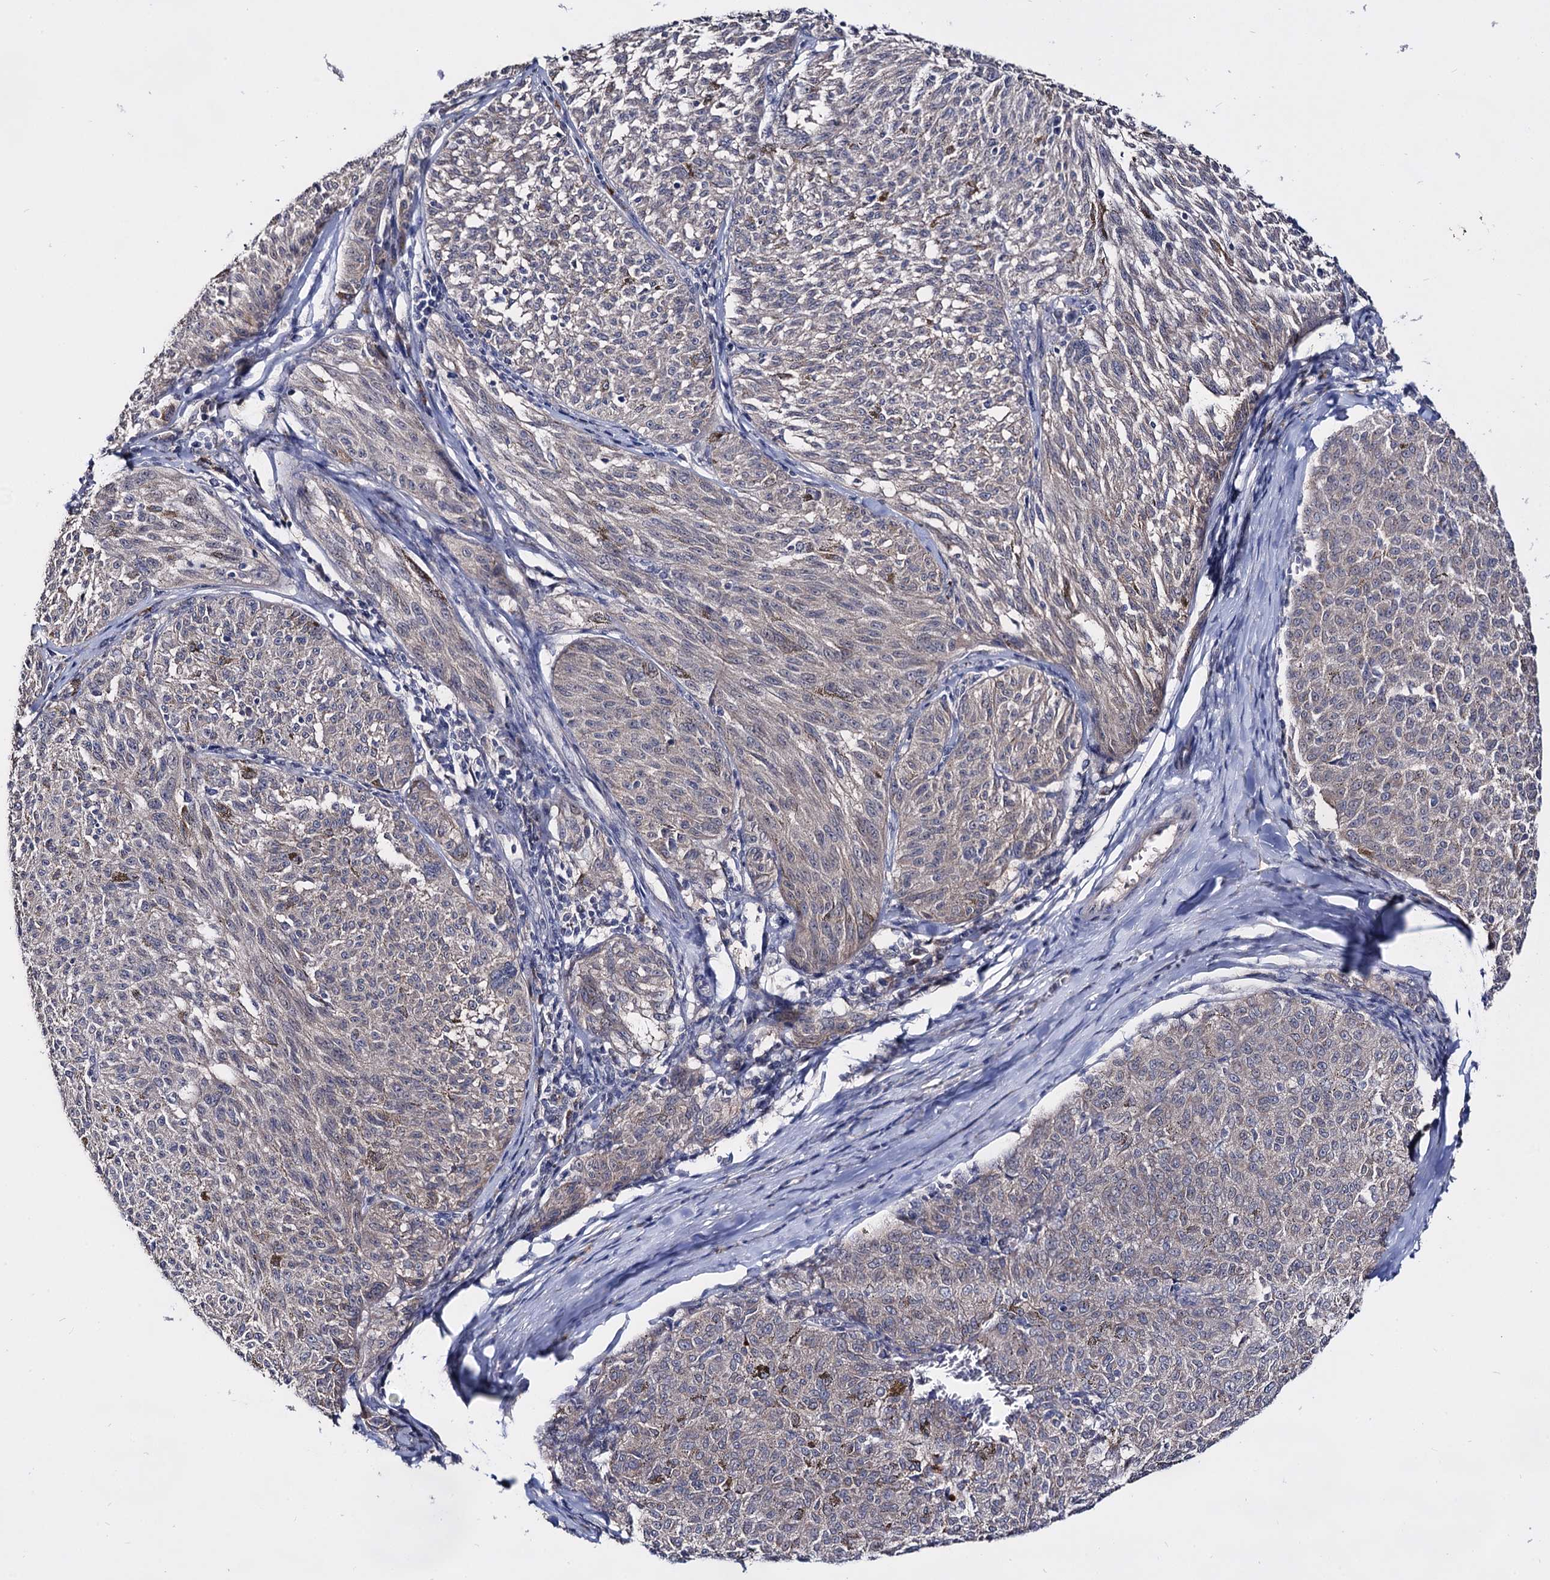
{"staining": {"intensity": "negative", "quantity": "none", "location": "none"}, "tissue": "melanoma", "cell_type": "Tumor cells", "image_type": "cancer", "snomed": [{"axis": "morphology", "description": "Malignant melanoma, NOS"}, {"axis": "topography", "description": "Skin"}], "caption": "An immunohistochemistry micrograph of melanoma is shown. There is no staining in tumor cells of melanoma.", "gene": "ARFIP2", "patient": {"sex": "female", "age": 72}}